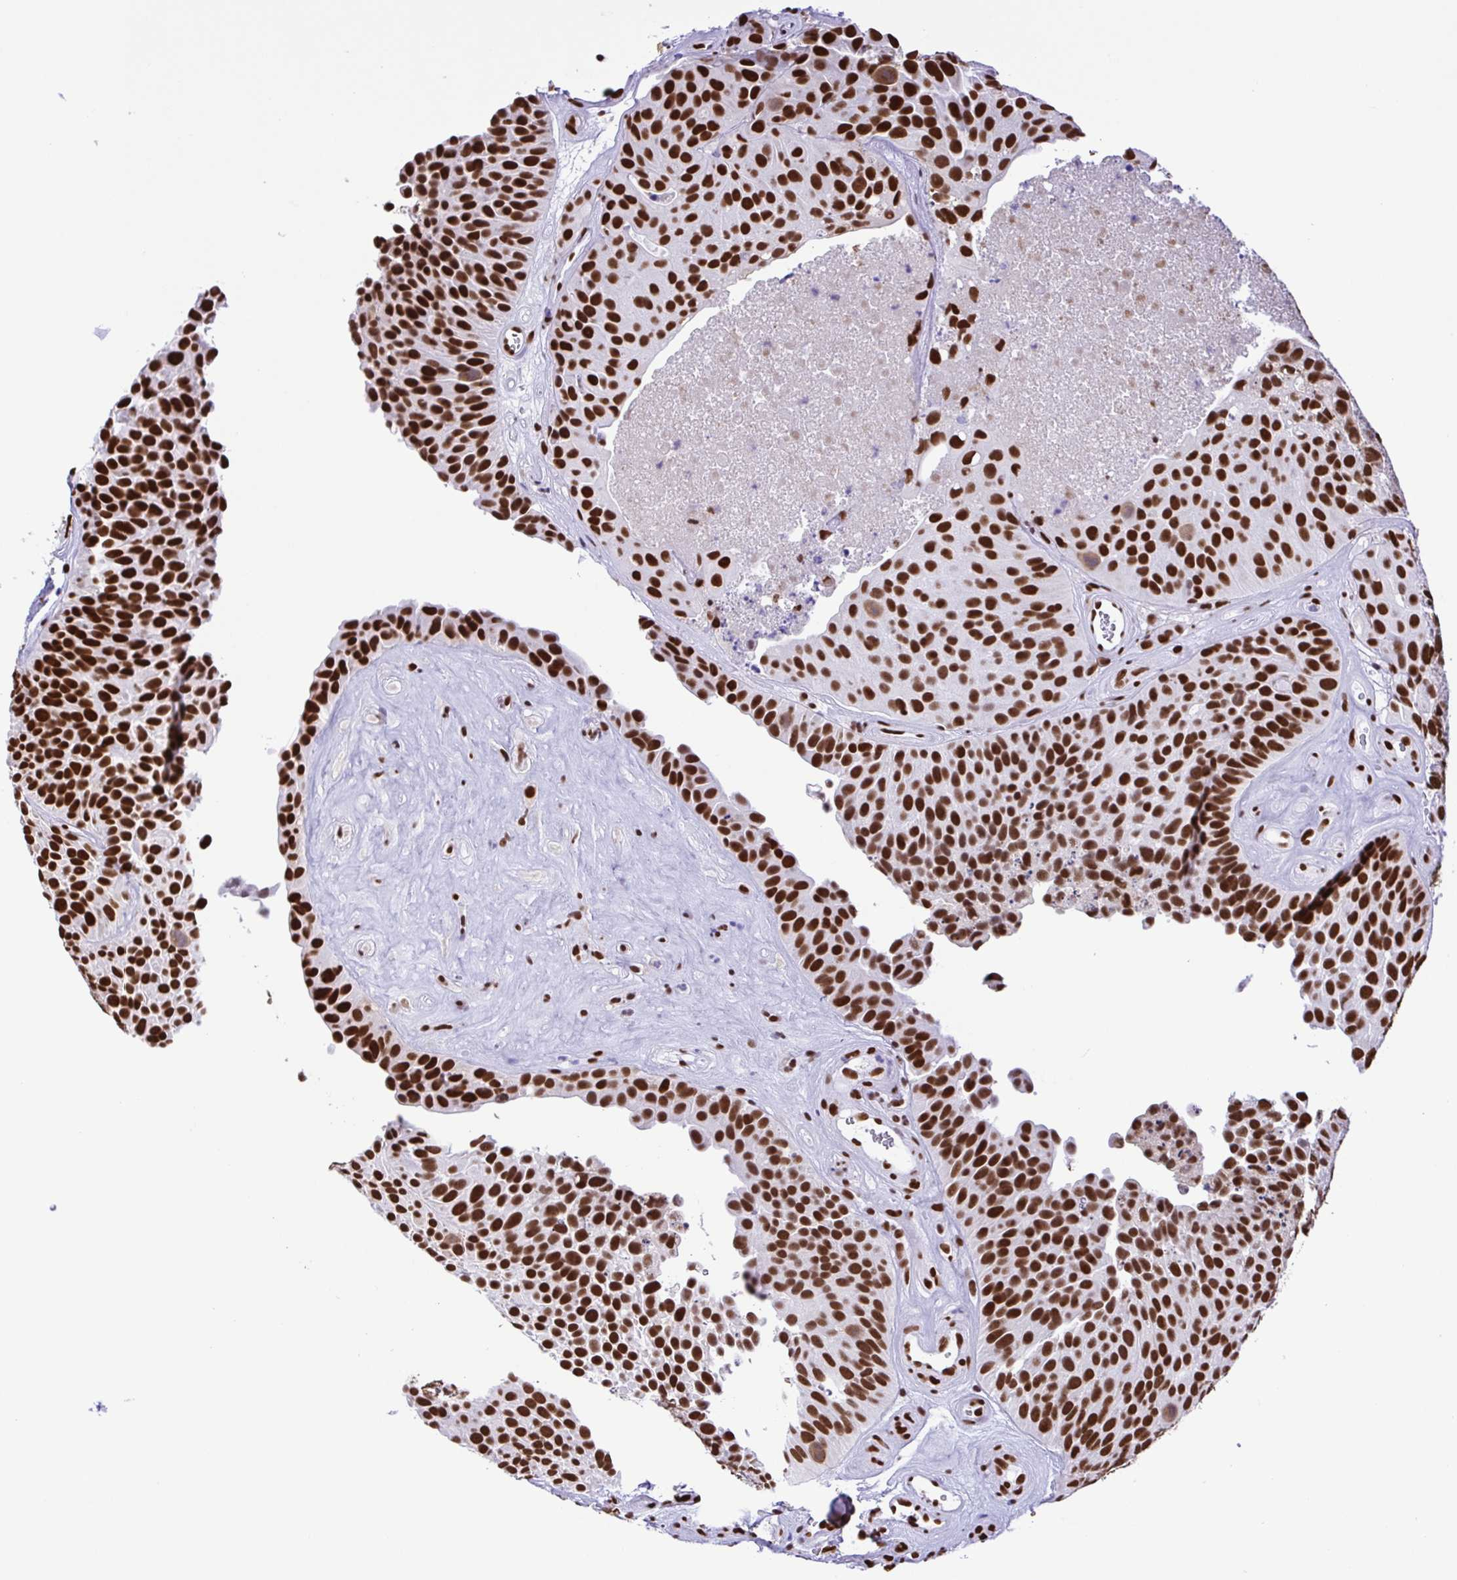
{"staining": {"intensity": "strong", "quantity": ">75%", "location": "nuclear"}, "tissue": "urothelial cancer", "cell_type": "Tumor cells", "image_type": "cancer", "snomed": [{"axis": "morphology", "description": "Urothelial carcinoma, Low grade"}, {"axis": "topography", "description": "Urinary bladder"}], "caption": "There is high levels of strong nuclear staining in tumor cells of urothelial cancer, as demonstrated by immunohistochemical staining (brown color).", "gene": "TRIM28", "patient": {"sex": "male", "age": 76}}